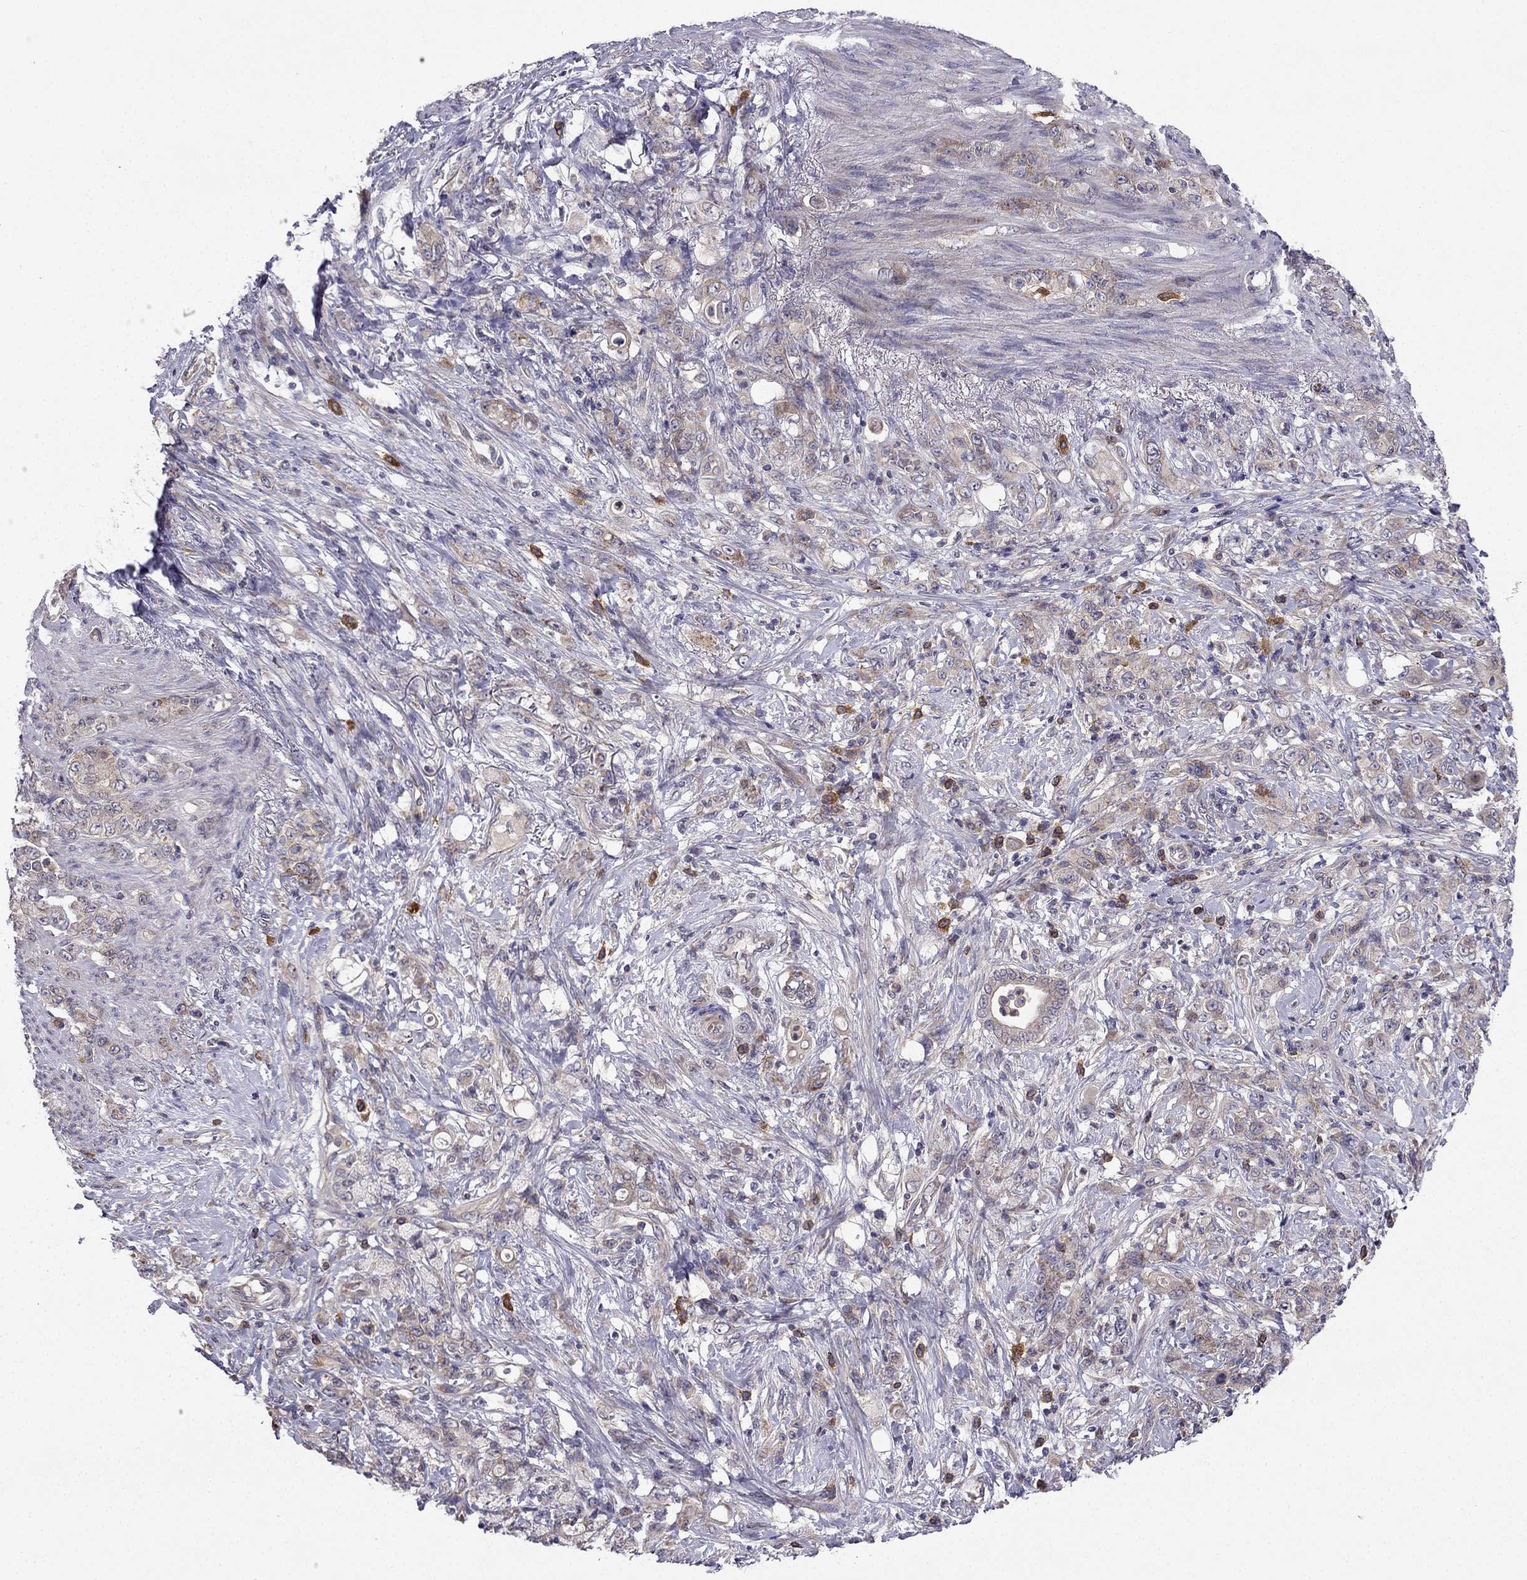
{"staining": {"intensity": "weak", "quantity": "25%-75%", "location": "cytoplasmic/membranous"}, "tissue": "stomach cancer", "cell_type": "Tumor cells", "image_type": "cancer", "snomed": [{"axis": "morphology", "description": "Adenocarcinoma, NOS"}, {"axis": "topography", "description": "Stomach"}], "caption": "Stomach cancer (adenocarcinoma) tissue demonstrates weak cytoplasmic/membranous positivity in about 25%-75% of tumor cells", "gene": "STXBP5", "patient": {"sex": "female", "age": 79}}